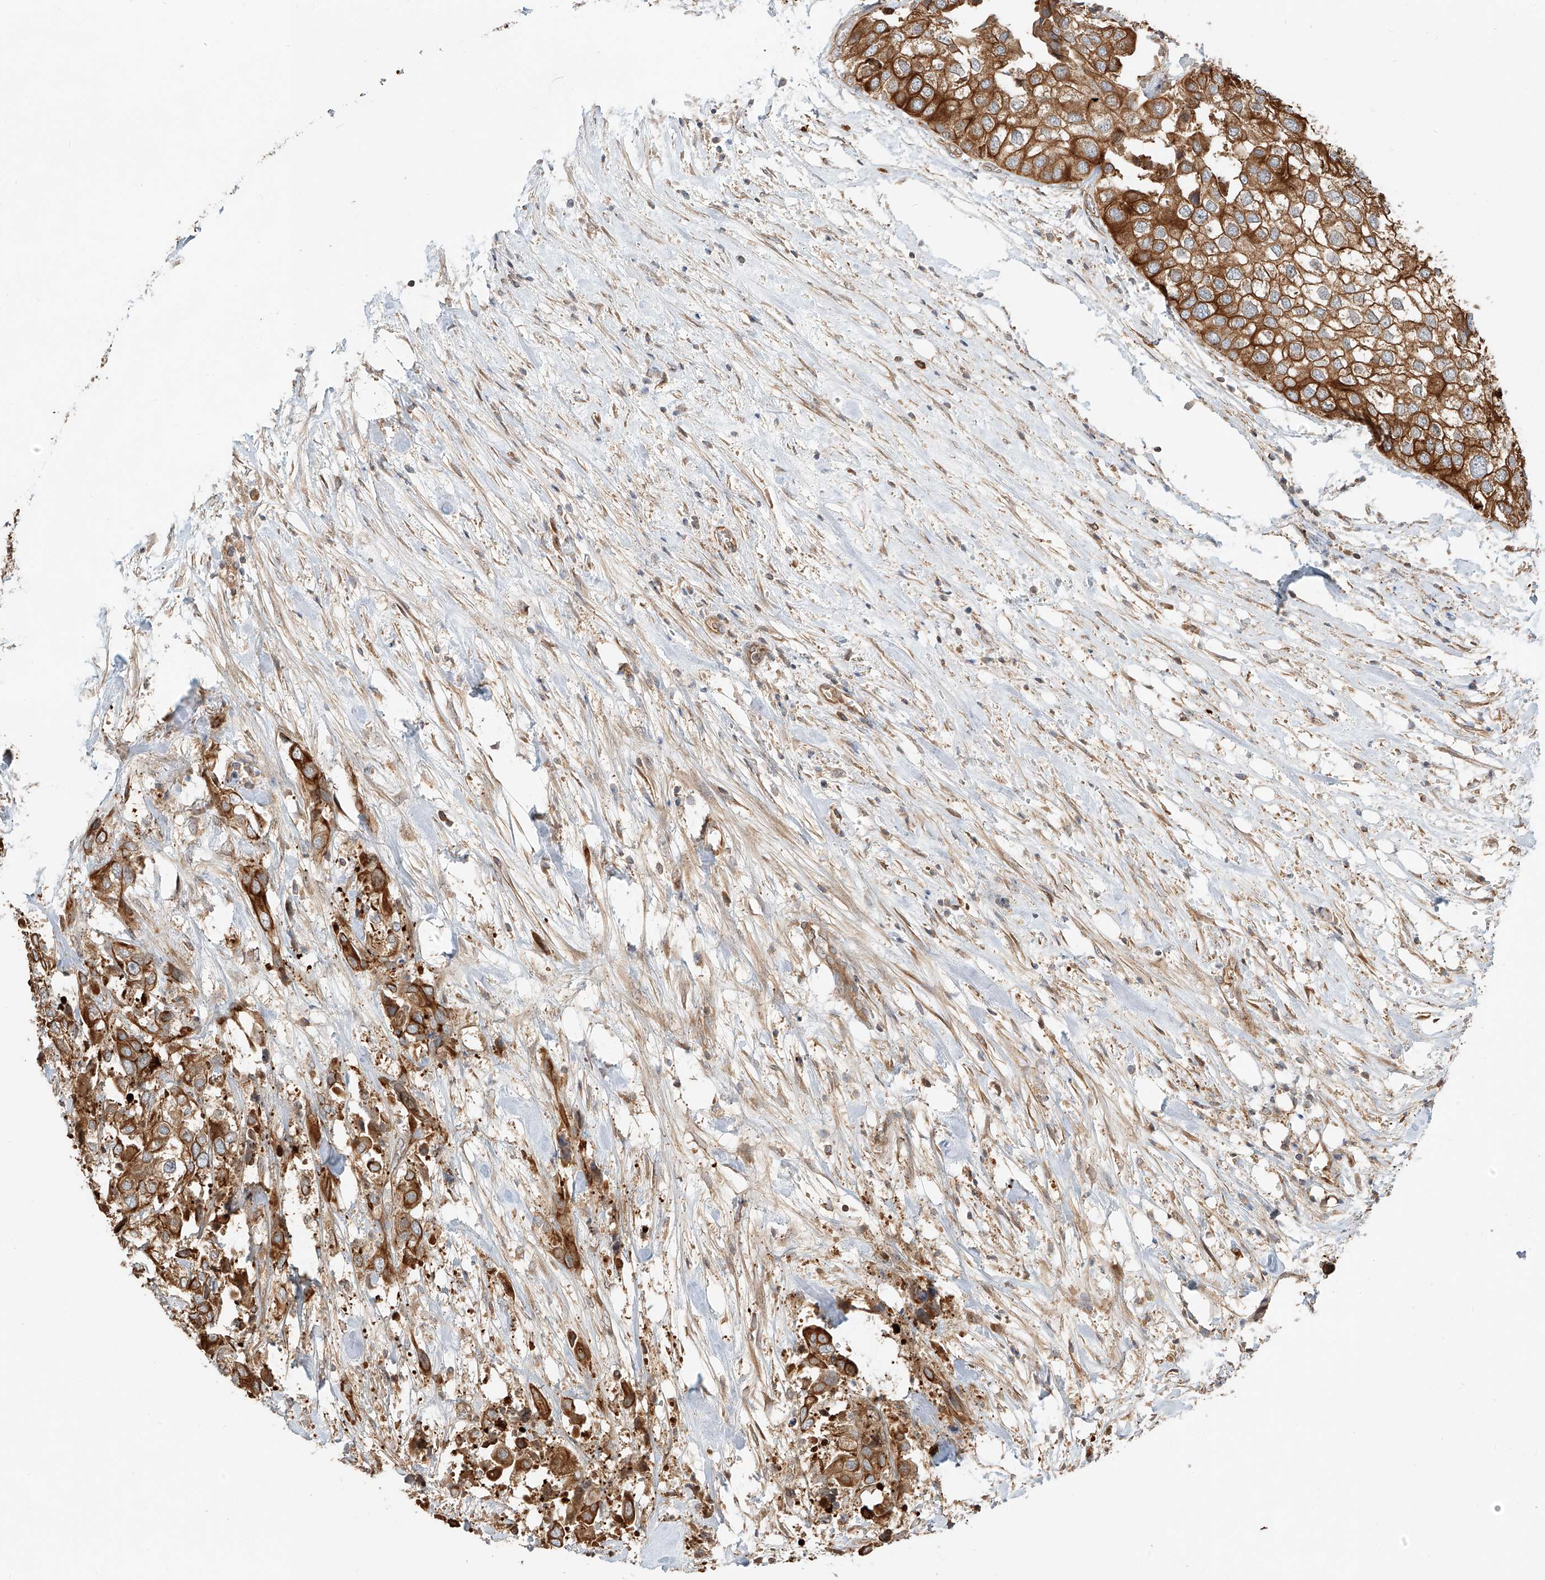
{"staining": {"intensity": "strong", "quantity": ">75%", "location": "cytoplasmic/membranous"}, "tissue": "urothelial cancer", "cell_type": "Tumor cells", "image_type": "cancer", "snomed": [{"axis": "morphology", "description": "Urothelial carcinoma, High grade"}, {"axis": "topography", "description": "Urinary bladder"}], "caption": "High-grade urothelial carcinoma stained with a brown dye exhibits strong cytoplasmic/membranous positive positivity in approximately >75% of tumor cells.", "gene": "CEP162", "patient": {"sex": "male", "age": 64}}